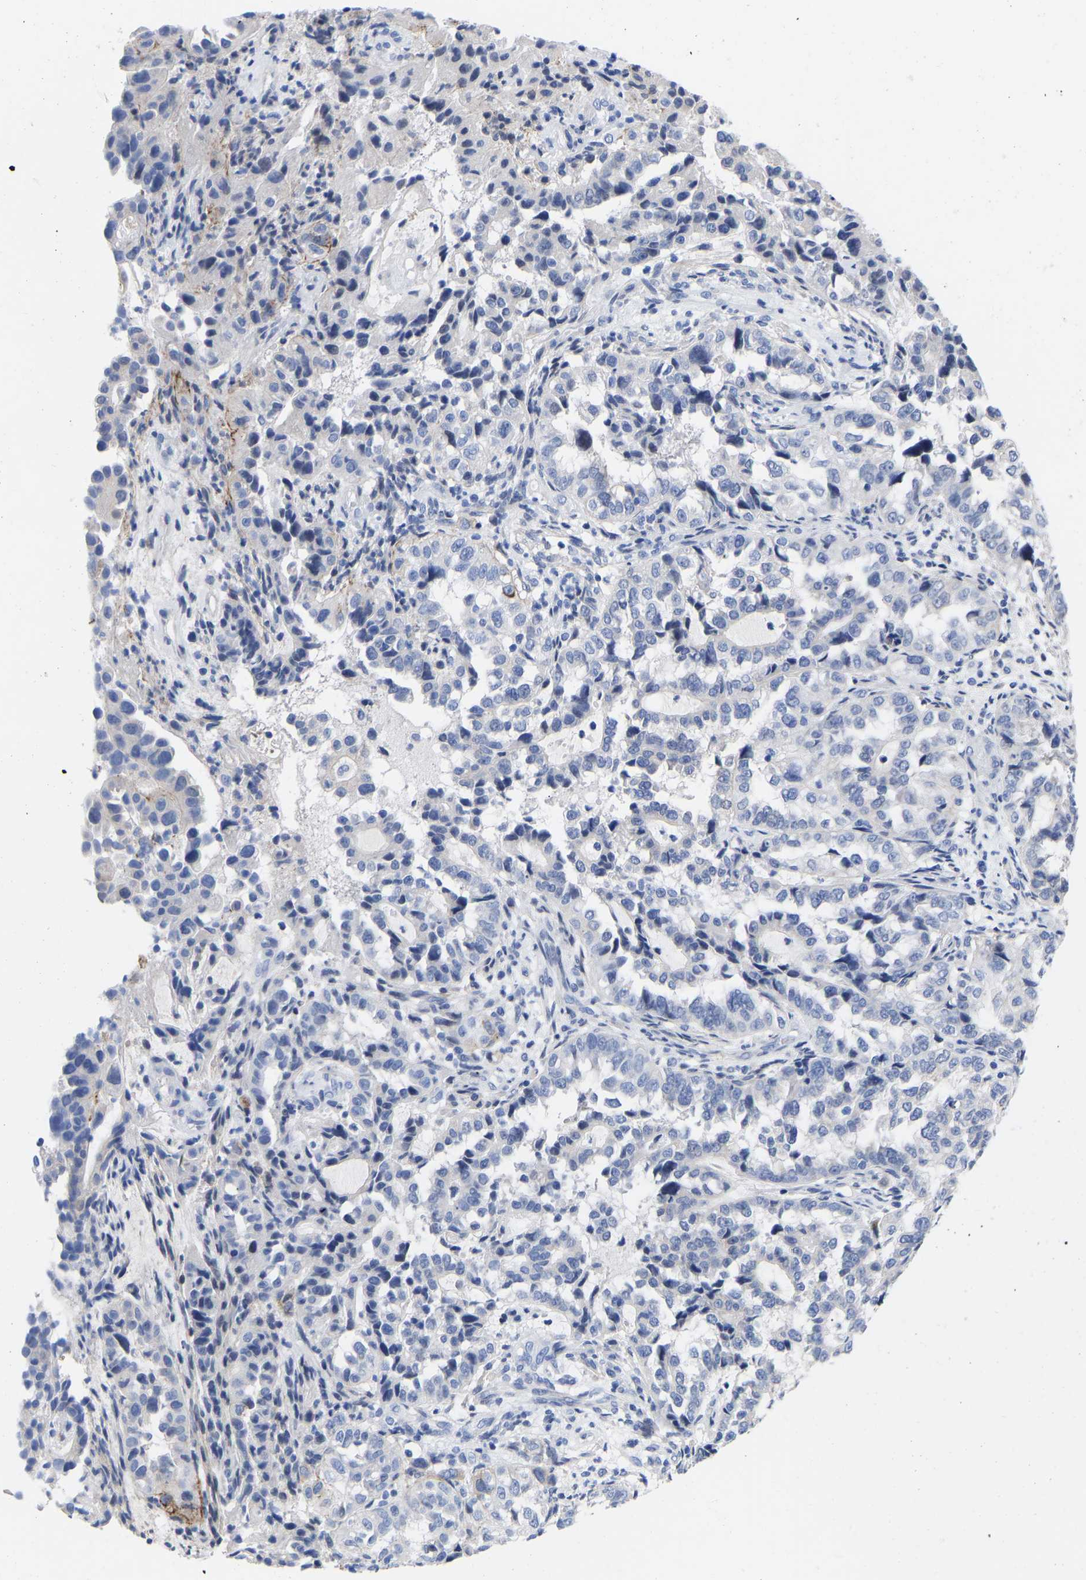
{"staining": {"intensity": "negative", "quantity": "none", "location": "none"}, "tissue": "endometrial cancer", "cell_type": "Tumor cells", "image_type": "cancer", "snomed": [{"axis": "morphology", "description": "Adenocarcinoma, NOS"}, {"axis": "topography", "description": "Endometrium"}], "caption": "Image shows no protein positivity in tumor cells of endometrial cancer (adenocarcinoma) tissue.", "gene": "GPA33", "patient": {"sex": "female", "age": 85}}